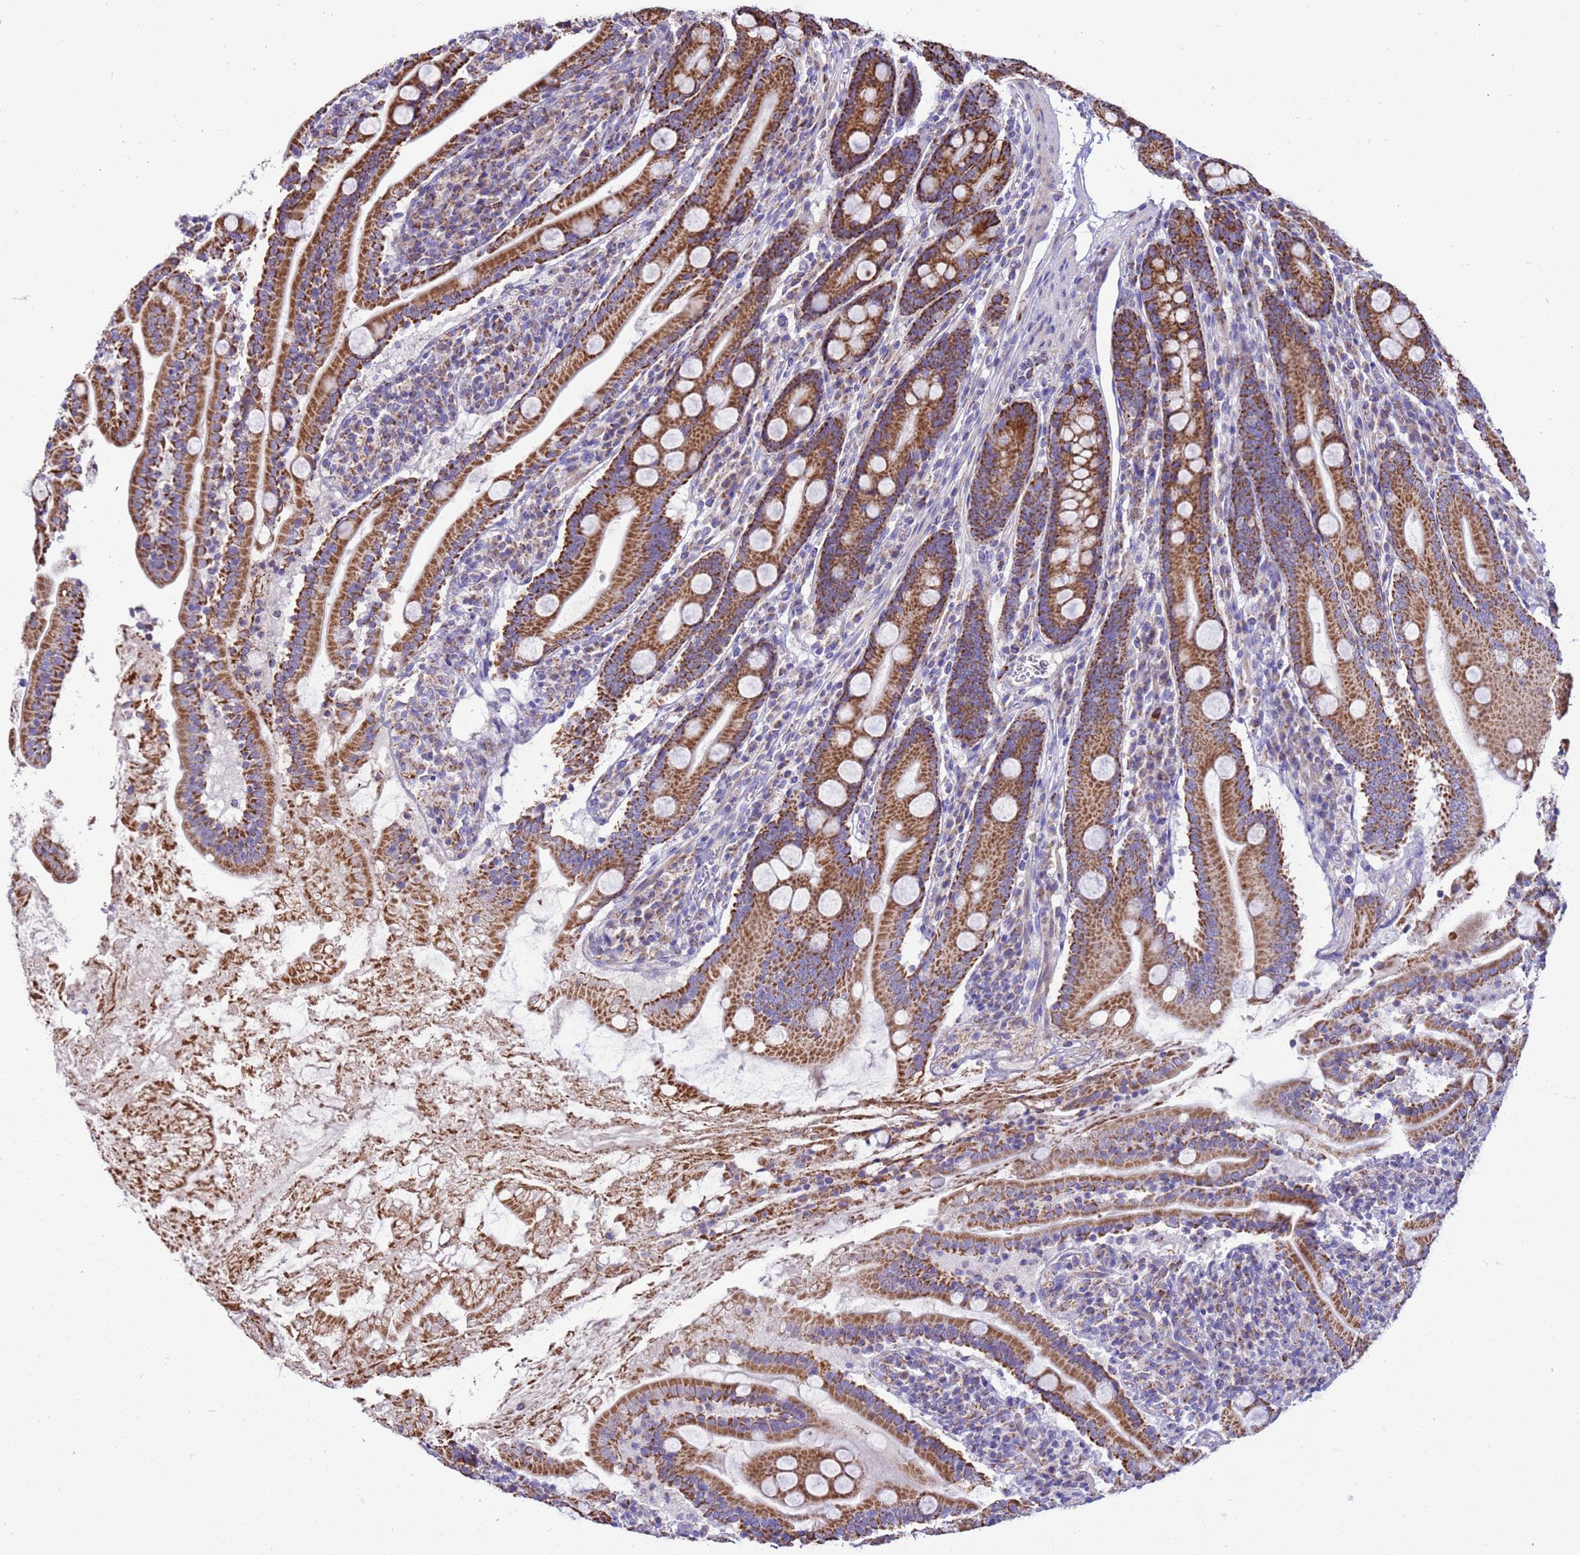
{"staining": {"intensity": "strong", "quantity": ">75%", "location": "cytoplasmic/membranous"}, "tissue": "duodenum", "cell_type": "Glandular cells", "image_type": "normal", "snomed": [{"axis": "morphology", "description": "Normal tissue, NOS"}, {"axis": "topography", "description": "Duodenum"}], "caption": "Duodenum was stained to show a protein in brown. There is high levels of strong cytoplasmic/membranous positivity in about >75% of glandular cells. (Brightfield microscopy of DAB IHC at high magnification).", "gene": "RNF165", "patient": {"sex": "male", "age": 35}}